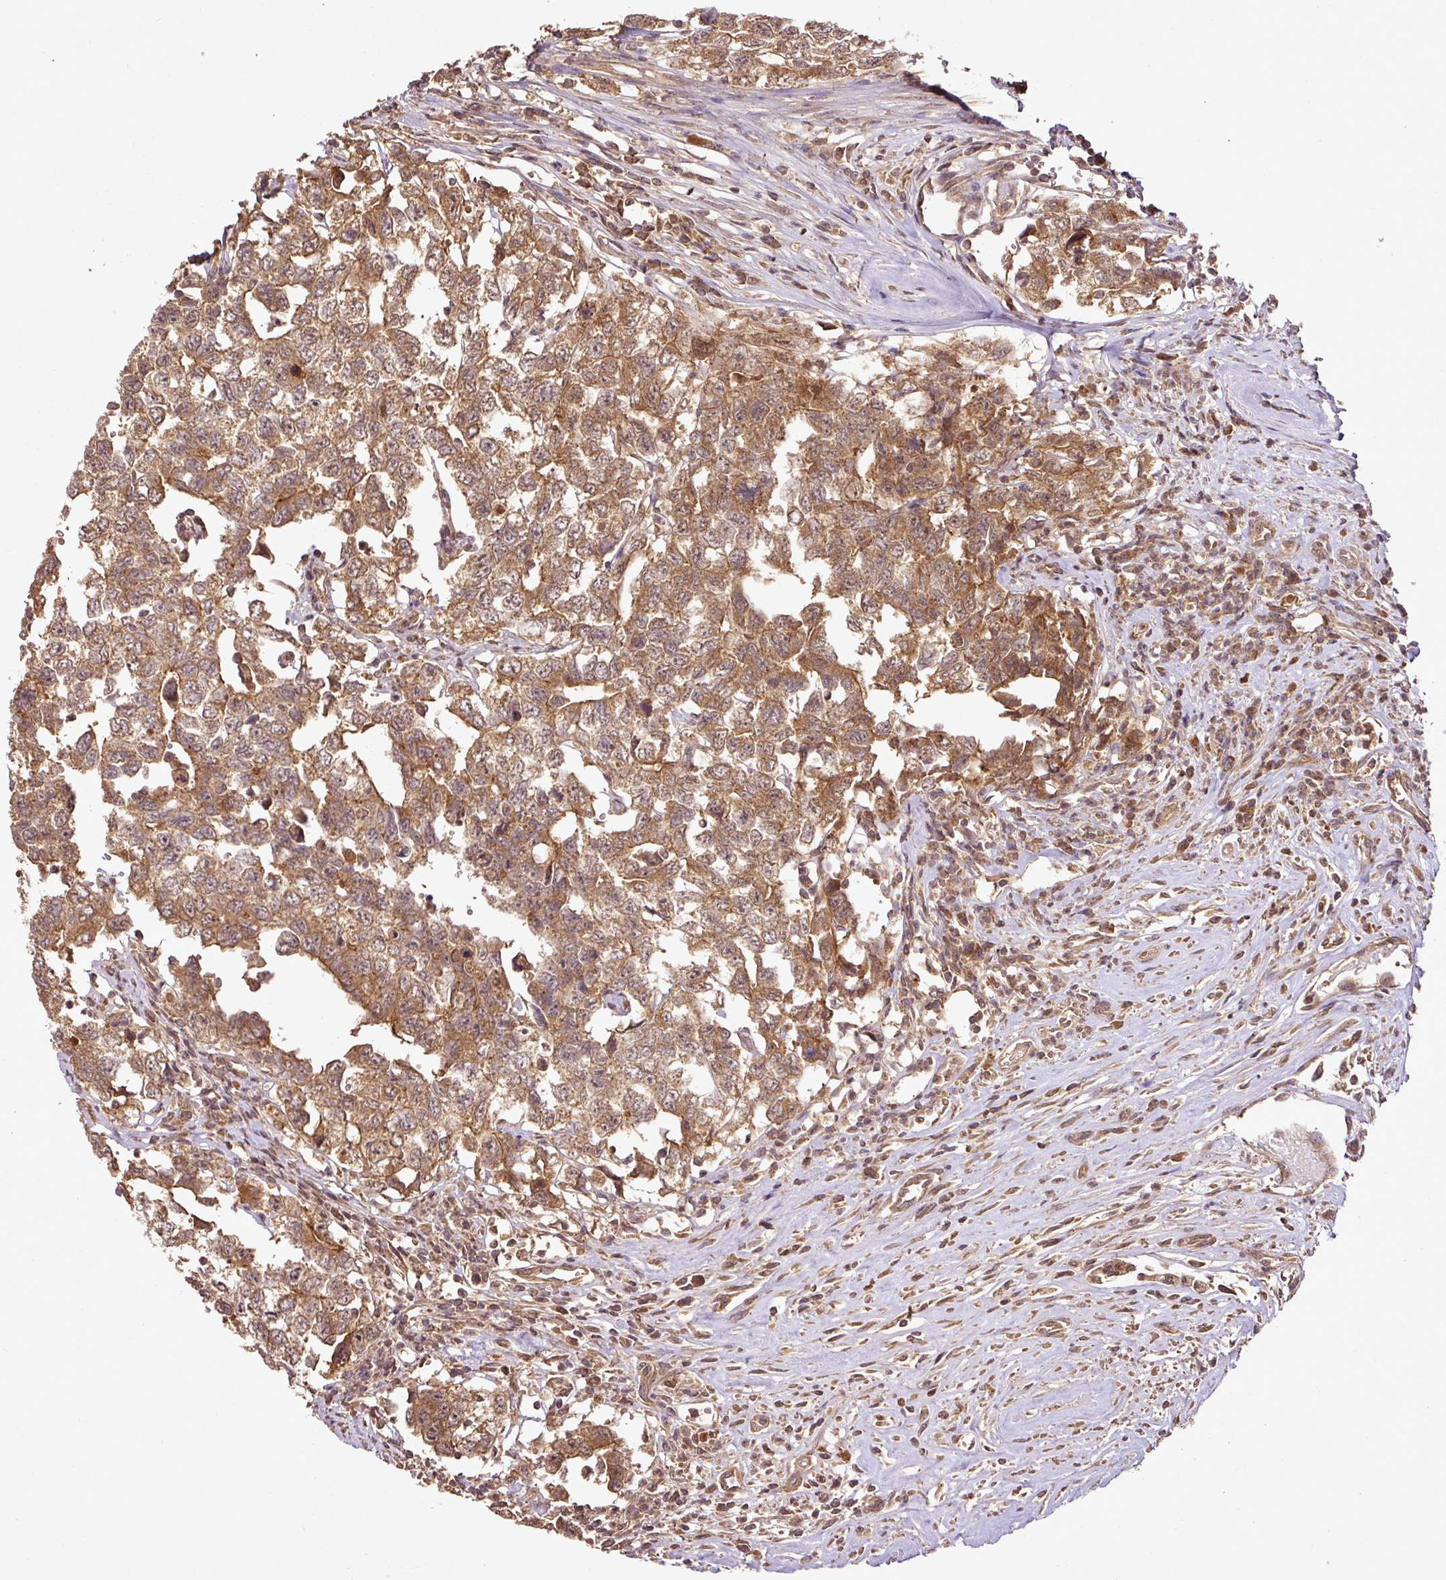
{"staining": {"intensity": "moderate", "quantity": ">75%", "location": "cytoplasmic/membranous,nuclear"}, "tissue": "testis cancer", "cell_type": "Tumor cells", "image_type": "cancer", "snomed": [{"axis": "morphology", "description": "Carcinoma, Embryonal, NOS"}, {"axis": "topography", "description": "Testis"}], "caption": "A histopathology image showing moderate cytoplasmic/membranous and nuclear staining in approximately >75% of tumor cells in embryonal carcinoma (testis), as visualized by brown immunohistochemical staining.", "gene": "FAIM", "patient": {"sex": "male", "age": 22}}